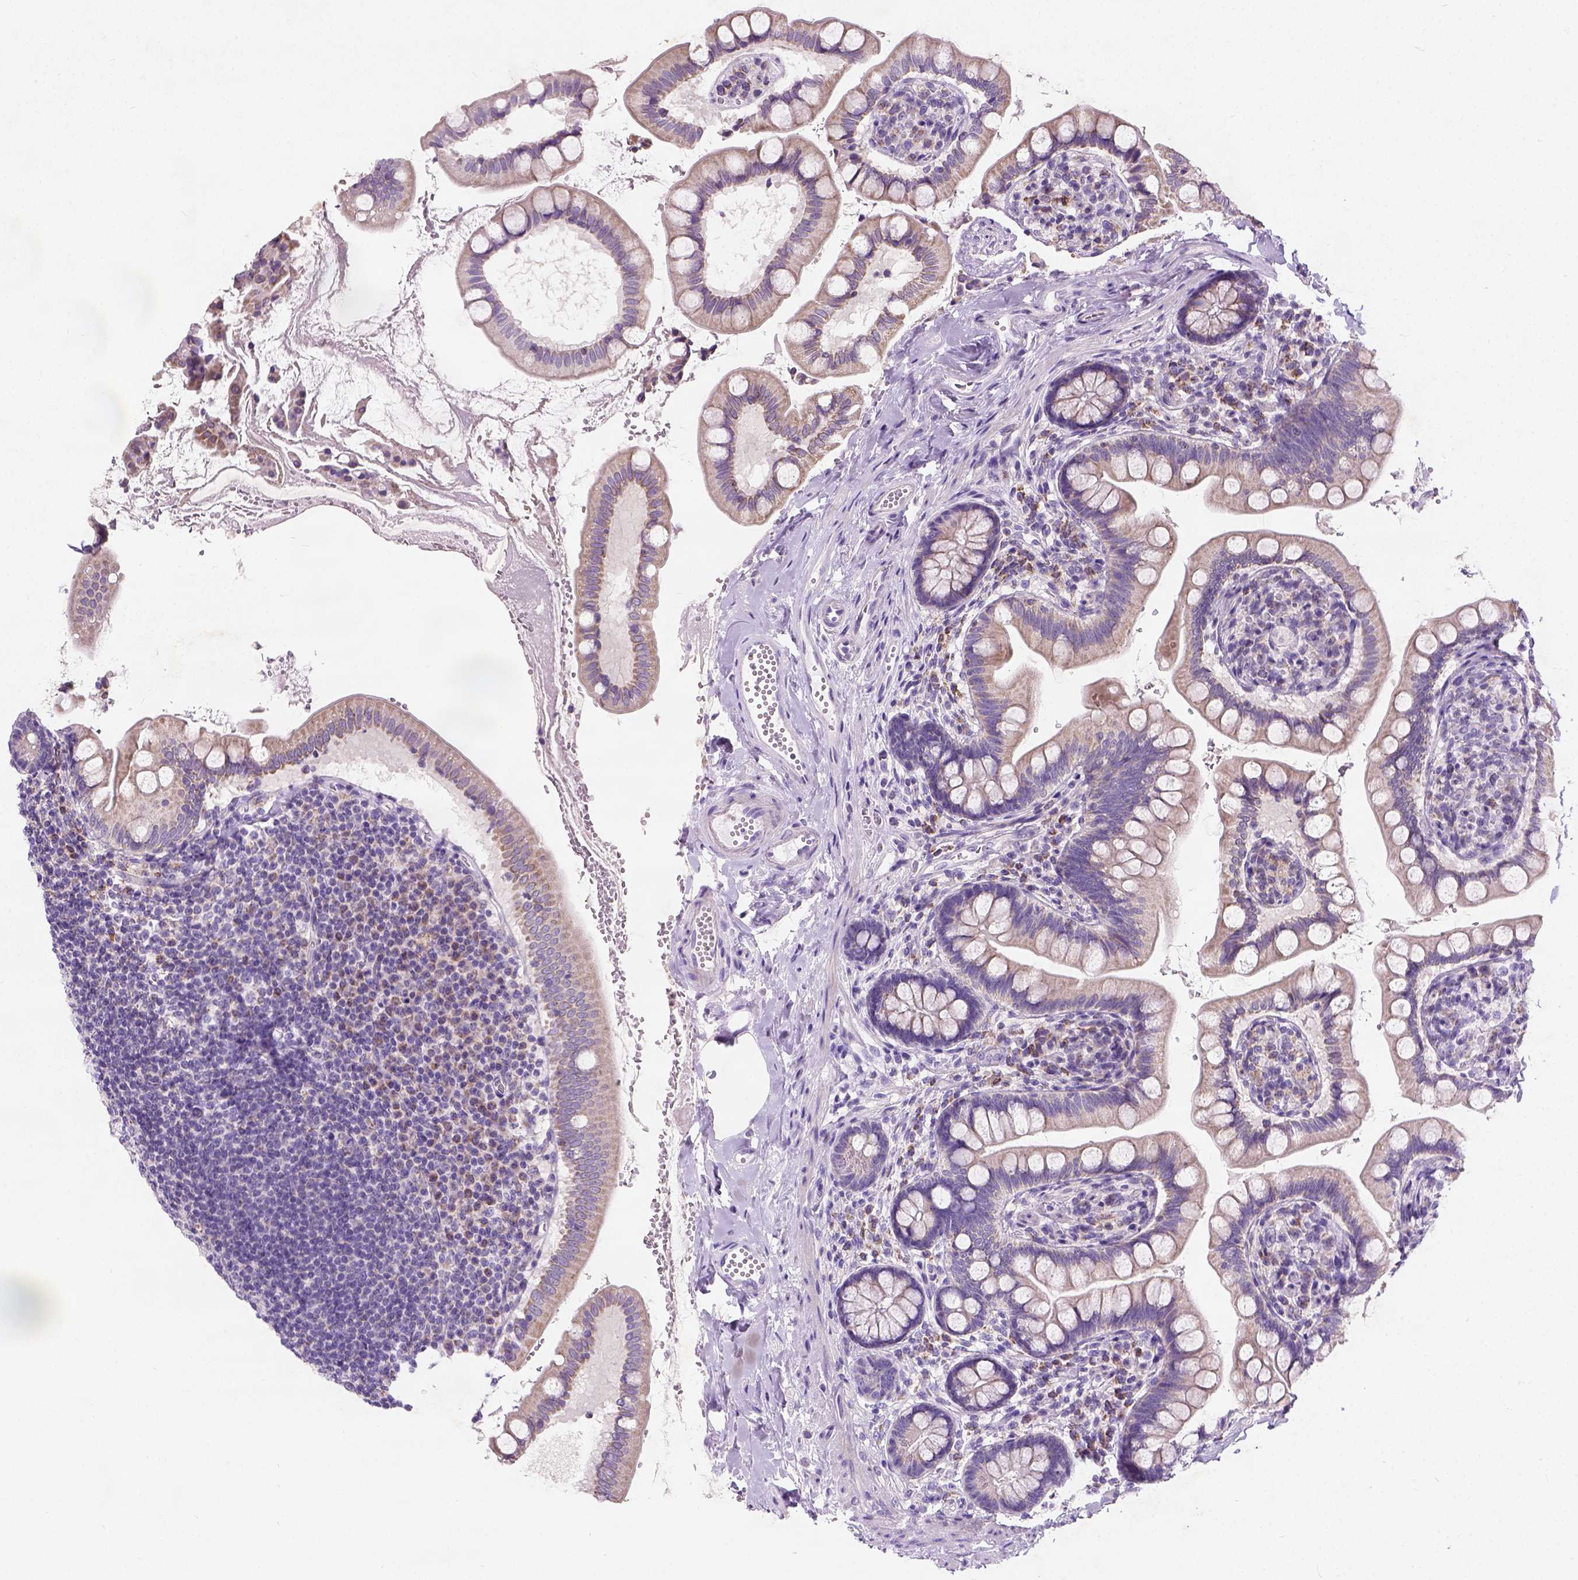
{"staining": {"intensity": "weak", "quantity": "25%-75%", "location": "cytoplasmic/membranous"}, "tissue": "small intestine", "cell_type": "Glandular cells", "image_type": "normal", "snomed": [{"axis": "morphology", "description": "Normal tissue, NOS"}, {"axis": "topography", "description": "Small intestine"}], "caption": "DAB immunohistochemical staining of unremarkable human small intestine displays weak cytoplasmic/membranous protein positivity in approximately 25%-75% of glandular cells. (Brightfield microscopy of DAB IHC at high magnification).", "gene": "CHODL", "patient": {"sex": "female", "age": 56}}